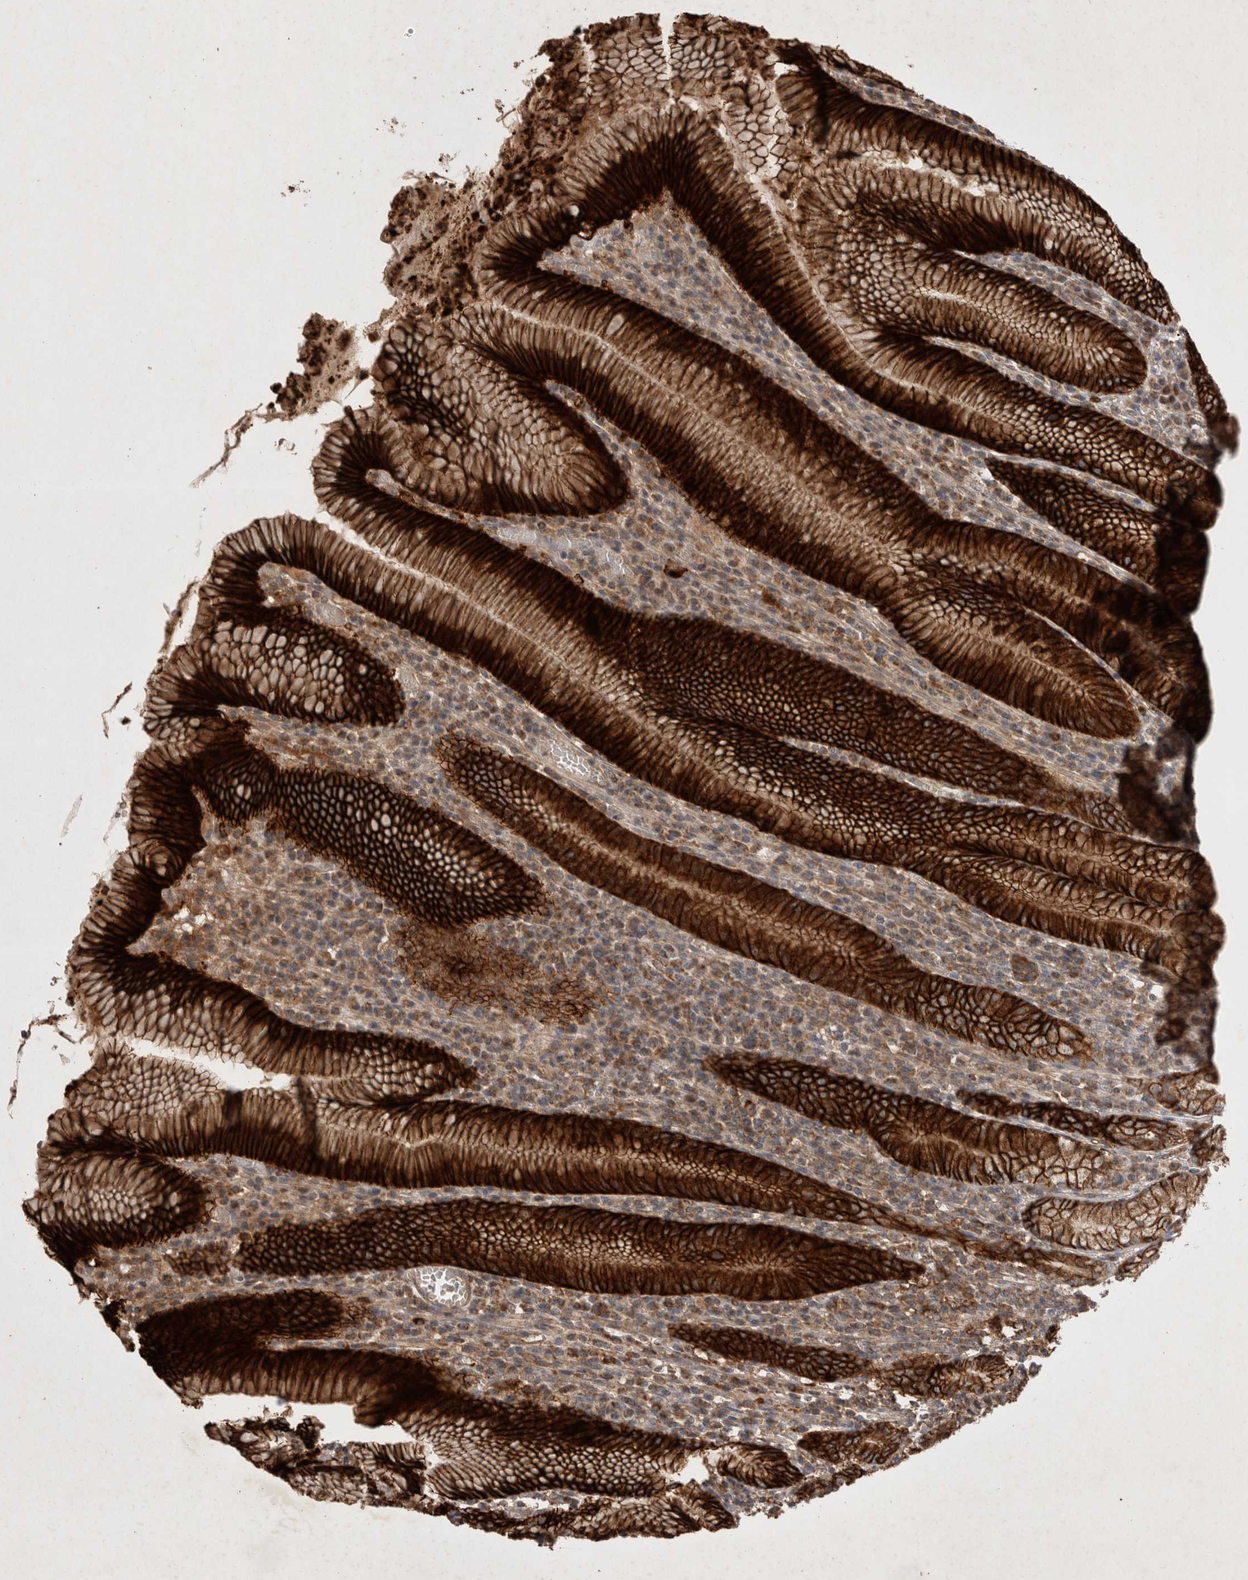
{"staining": {"intensity": "strong", "quantity": ">75%", "location": "cytoplasmic/membranous"}, "tissue": "stomach", "cell_type": "Glandular cells", "image_type": "normal", "snomed": [{"axis": "morphology", "description": "Normal tissue, NOS"}, {"axis": "topography", "description": "Stomach"}], "caption": "Immunohistochemical staining of normal human stomach exhibits strong cytoplasmic/membranous protein positivity in about >75% of glandular cells. Using DAB (brown) and hematoxylin (blue) stains, captured at high magnification using brightfield microscopy.", "gene": "SERAC1", "patient": {"sex": "male", "age": 55}}